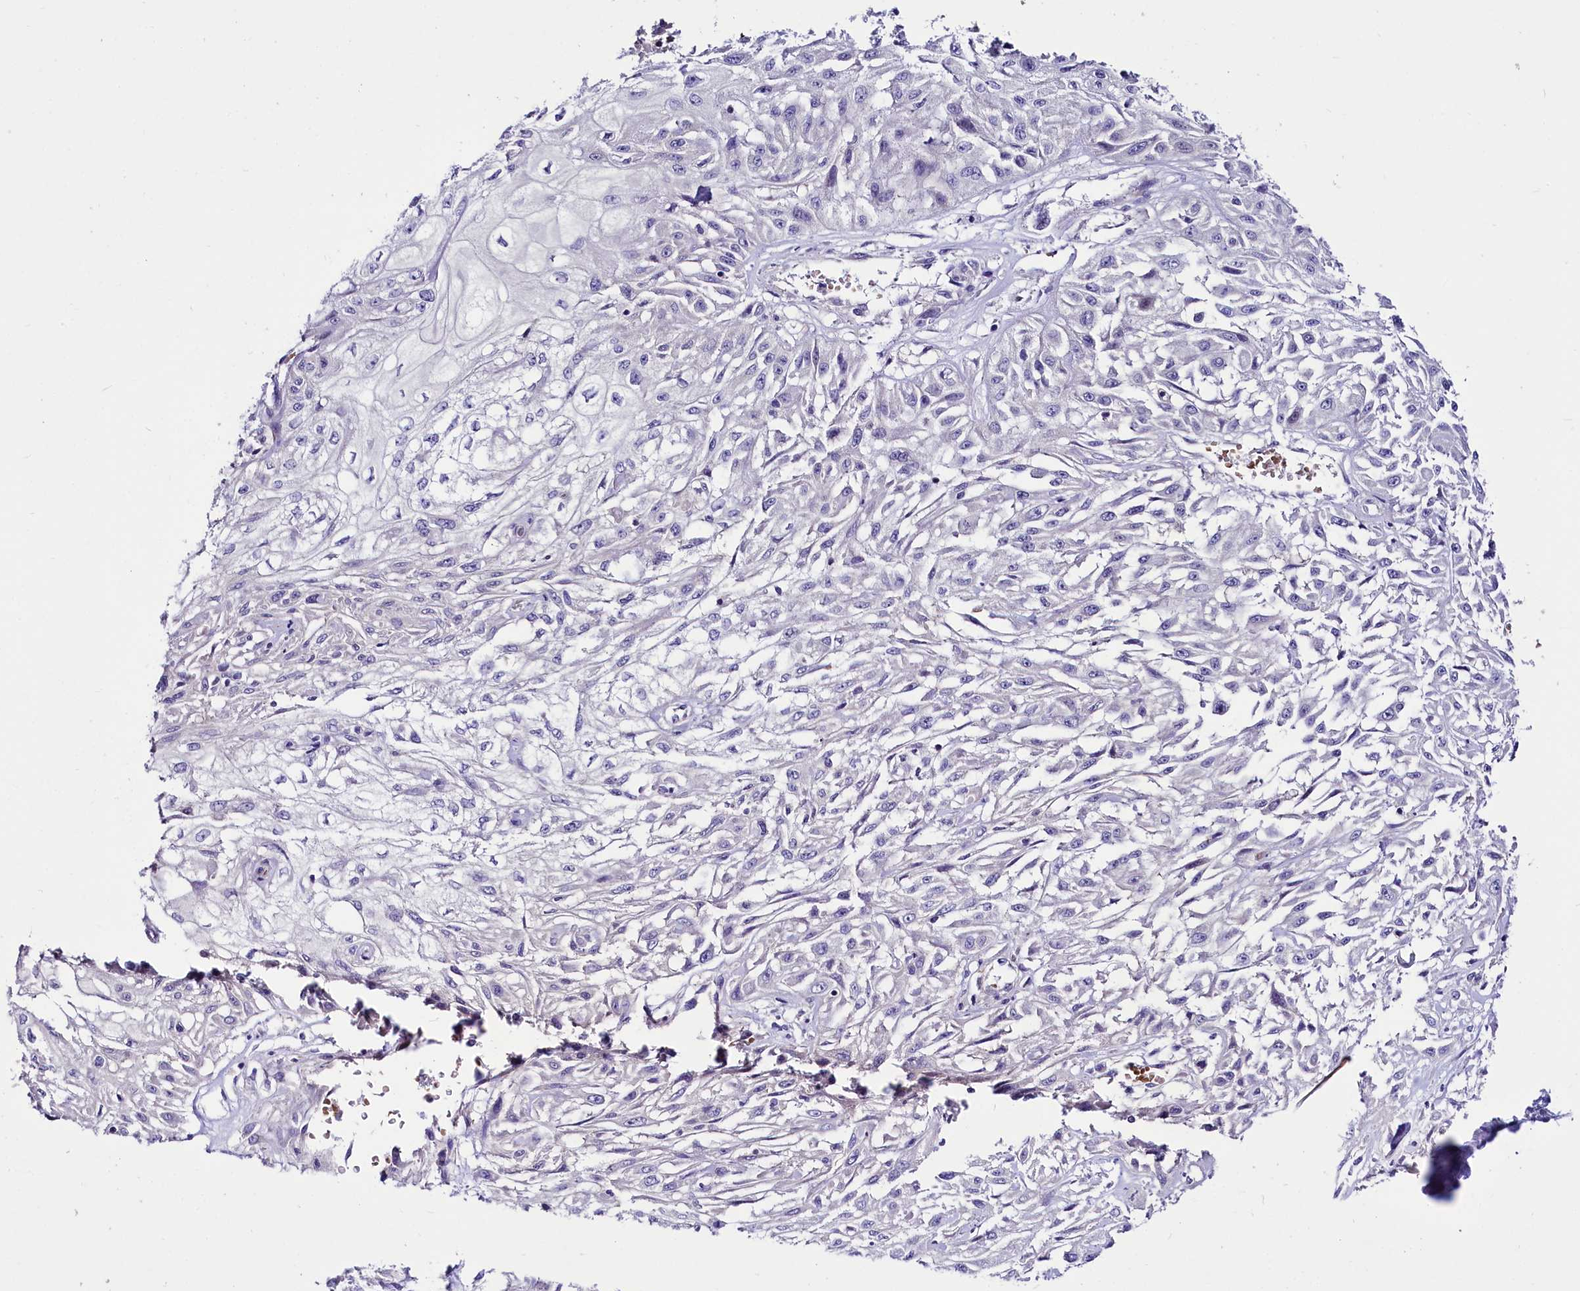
{"staining": {"intensity": "negative", "quantity": "none", "location": "none"}, "tissue": "skin cancer", "cell_type": "Tumor cells", "image_type": "cancer", "snomed": [{"axis": "morphology", "description": "Squamous cell carcinoma, NOS"}, {"axis": "morphology", "description": "Squamous cell carcinoma, metastatic, NOS"}, {"axis": "topography", "description": "Skin"}, {"axis": "topography", "description": "Lymph node"}], "caption": "High power microscopy photomicrograph of an immunohistochemistry (IHC) histopathology image of skin cancer, revealing no significant positivity in tumor cells. (Brightfield microscopy of DAB (3,3'-diaminobenzidine) immunohistochemistry (IHC) at high magnification).", "gene": "ABHD5", "patient": {"sex": "male", "age": 75}}